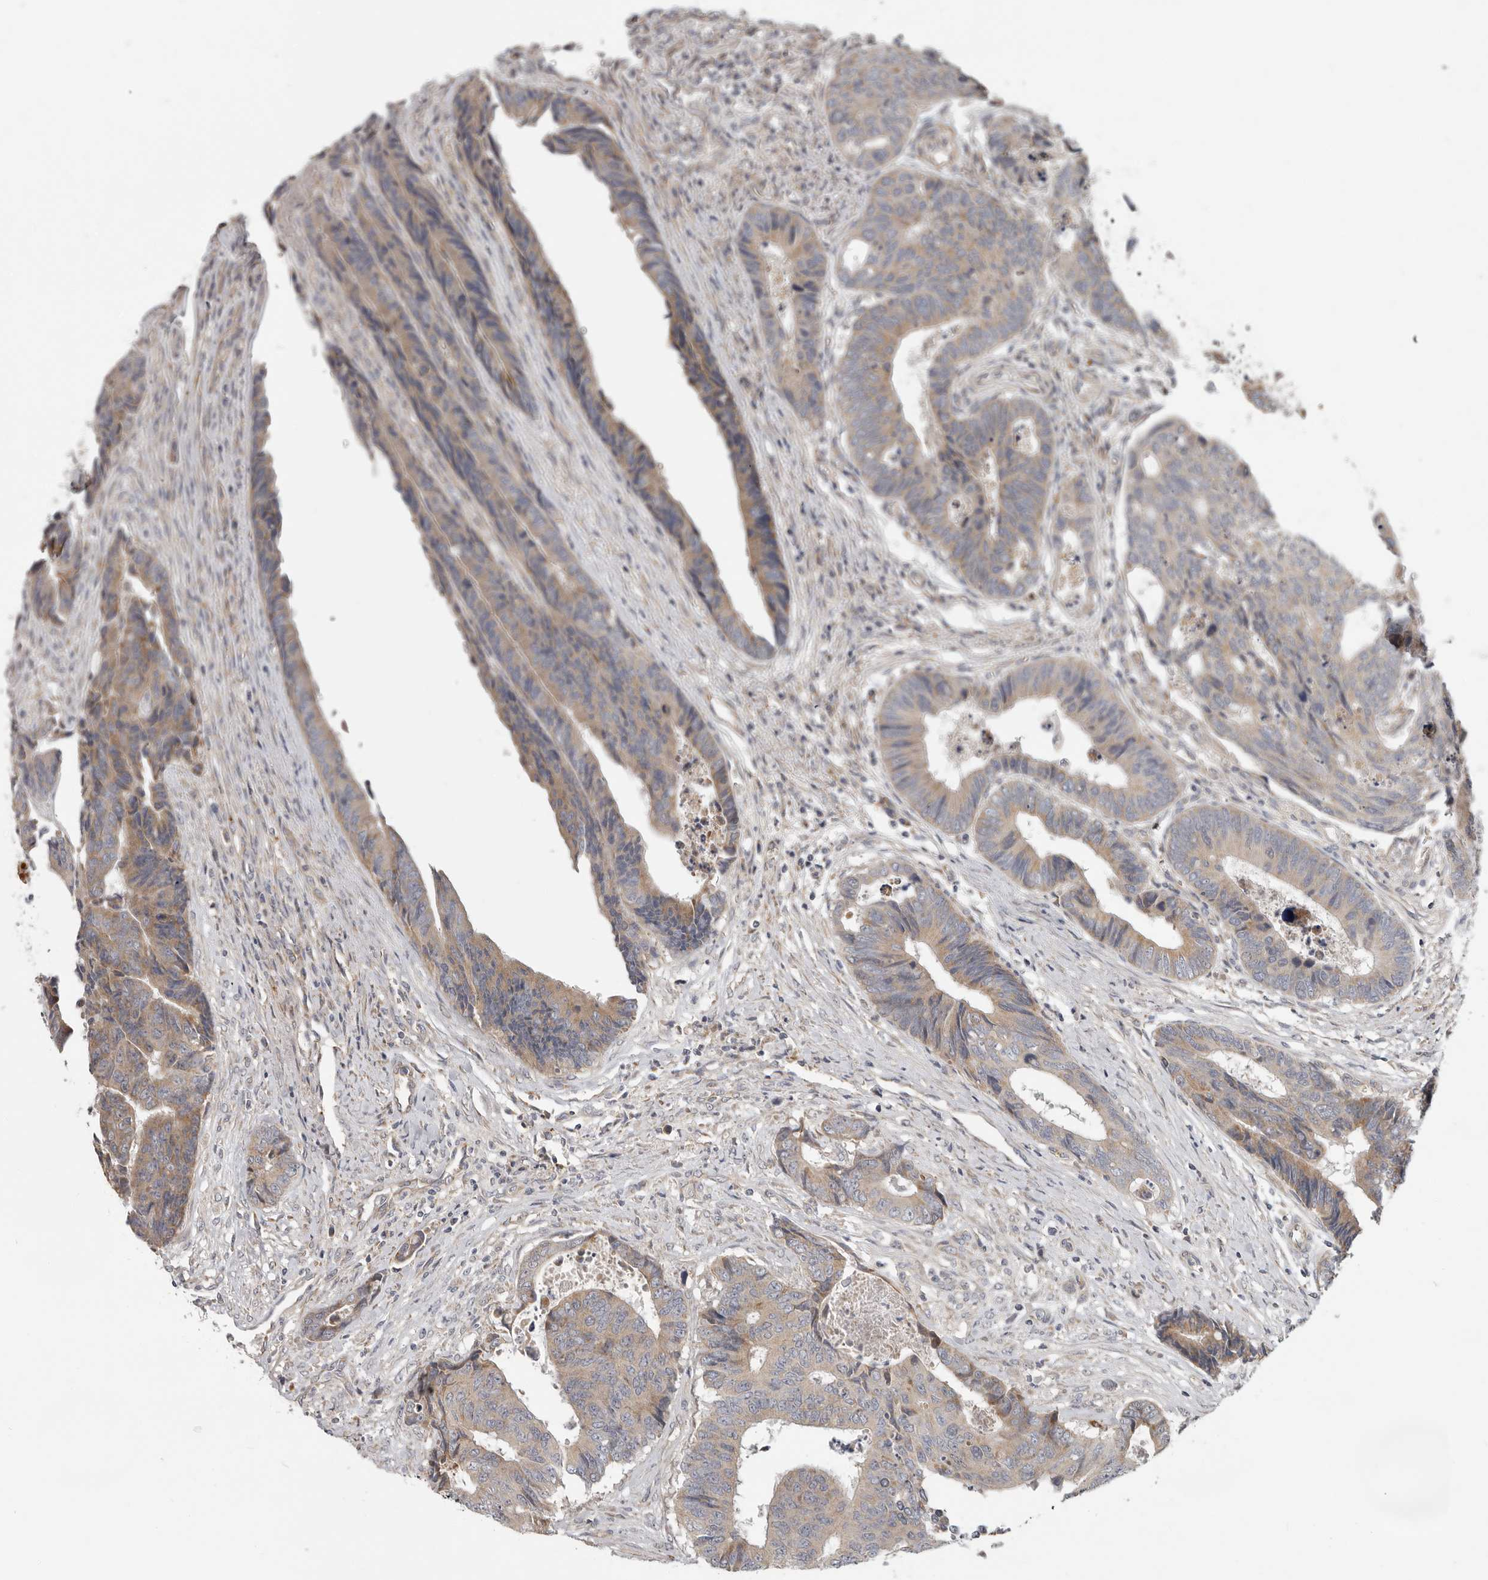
{"staining": {"intensity": "moderate", "quantity": ">75%", "location": "cytoplasmic/membranous"}, "tissue": "colorectal cancer", "cell_type": "Tumor cells", "image_type": "cancer", "snomed": [{"axis": "morphology", "description": "Adenocarcinoma, NOS"}, {"axis": "topography", "description": "Rectum"}], "caption": "The micrograph demonstrates a brown stain indicating the presence of a protein in the cytoplasmic/membranous of tumor cells in adenocarcinoma (colorectal).", "gene": "UNK", "patient": {"sex": "male", "age": 84}}